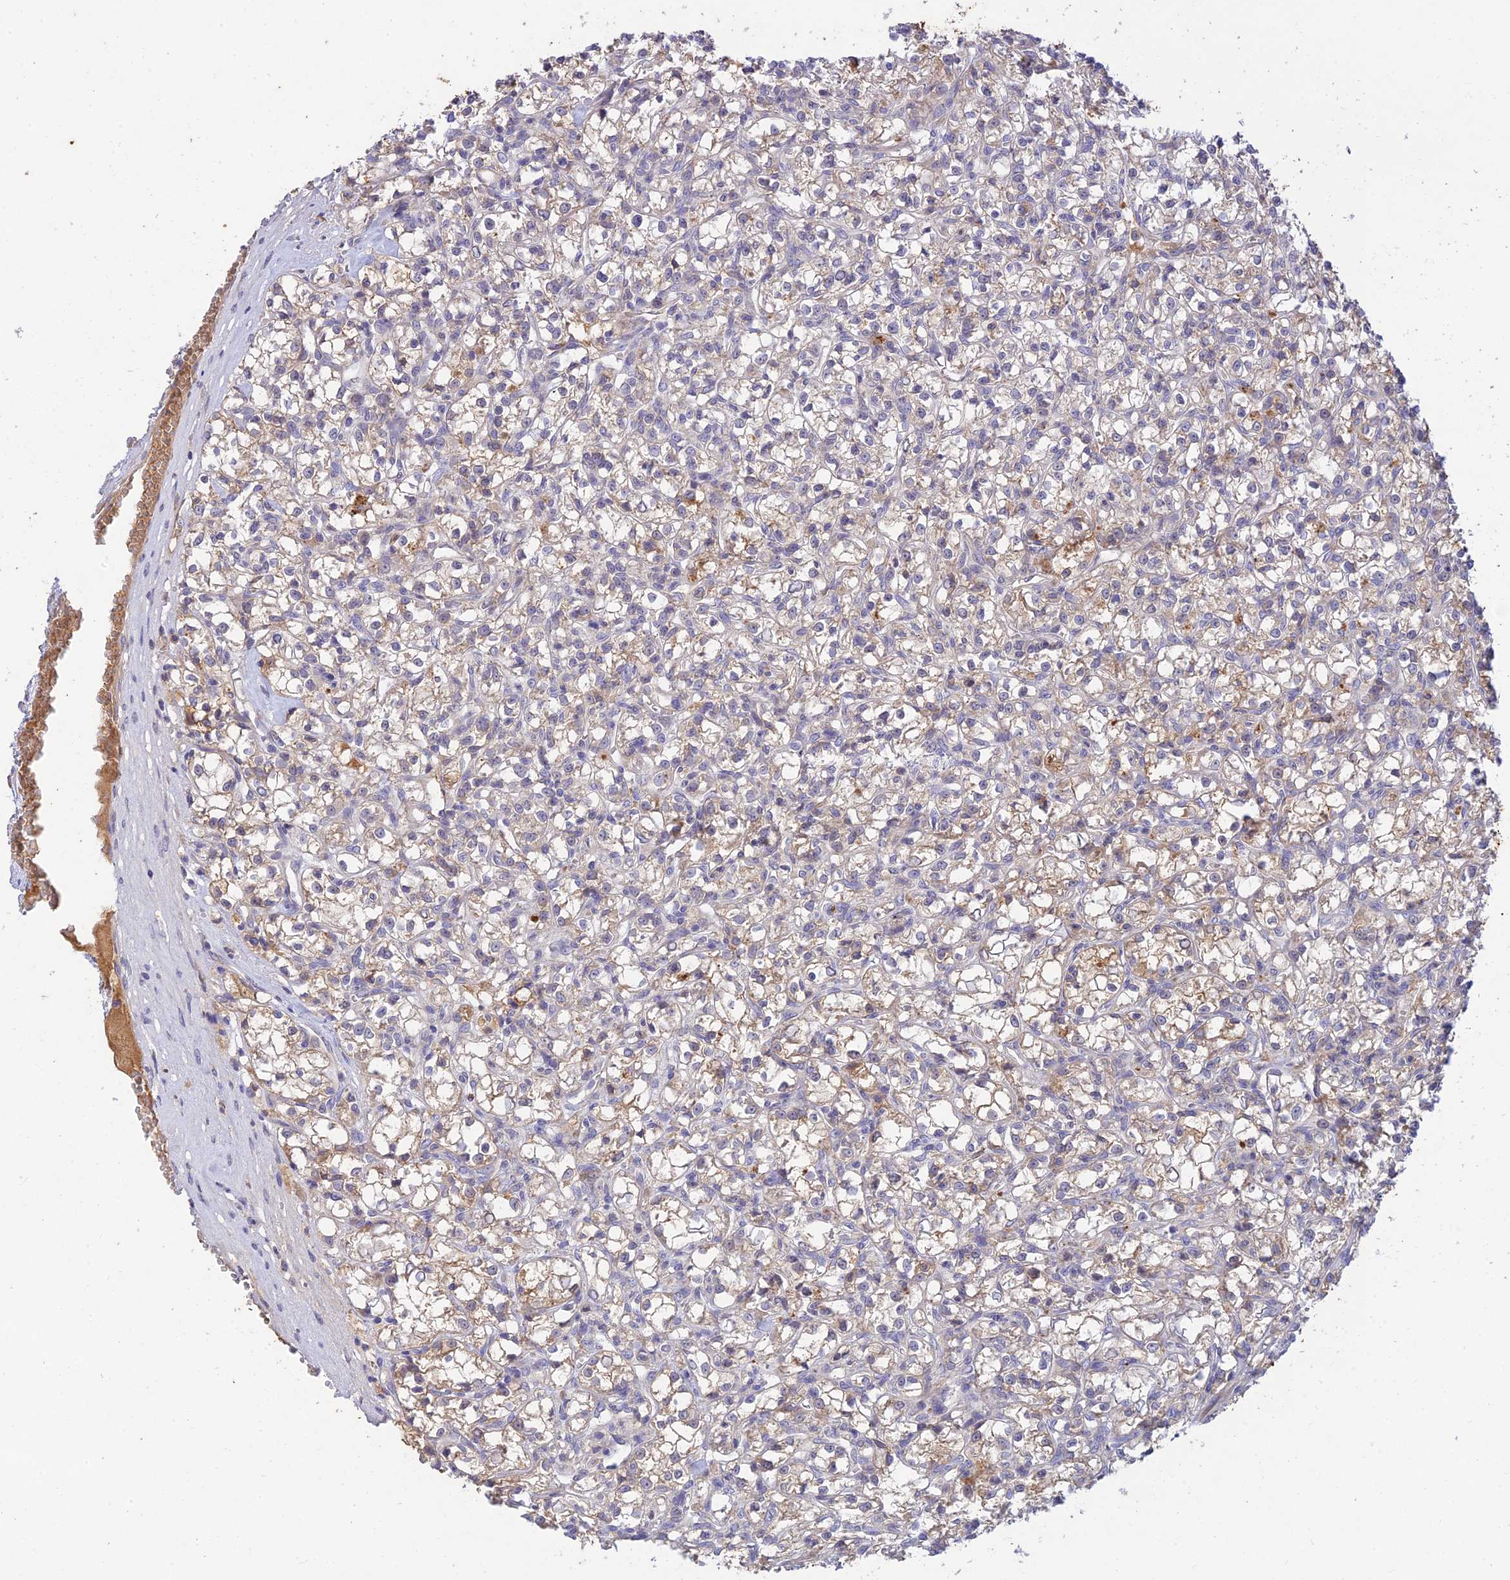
{"staining": {"intensity": "weak", "quantity": "25%-75%", "location": "cytoplasmic/membranous"}, "tissue": "renal cancer", "cell_type": "Tumor cells", "image_type": "cancer", "snomed": [{"axis": "morphology", "description": "Adenocarcinoma, NOS"}, {"axis": "topography", "description": "Kidney"}], "caption": "Human renal cancer (adenocarcinoma) stained with a brown dye displays weak cytoplasmic/membranous positive expression in about 25%-75% of tumor cells.", "gene": "ACSM5", "patient": {"sex": "female", "age": 59}}